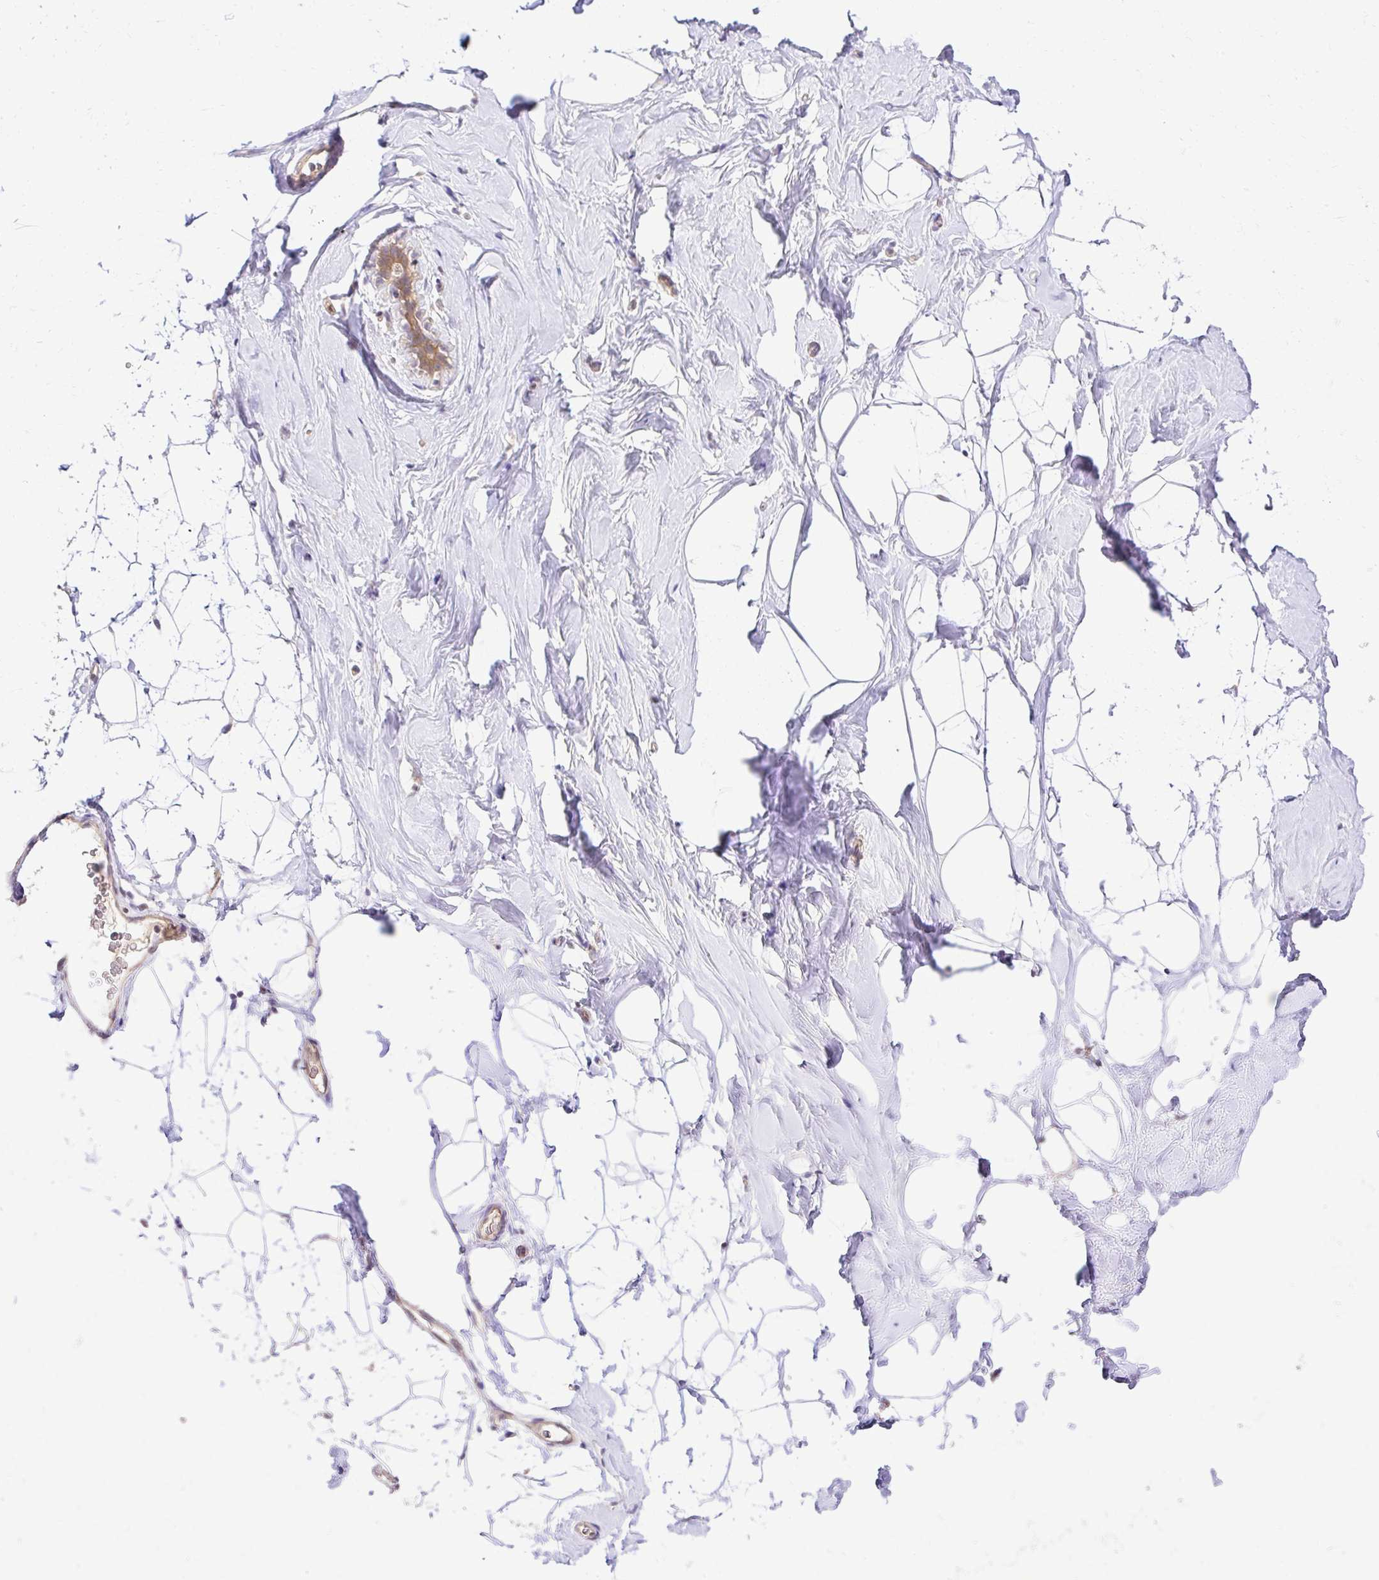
{"staining": {"intensity": "negative", "quantity": "none", "location": "none"}, "tissue": "breast", "cell_type": "Adipocytes", "image_type": "normal", "snomed": [{"axis": "morphology", "description": "Normal tissue, NOS"}, {"axis": "topography", "description": "Breast"}], "caption": "Protein analysis of unremarkable breast shows no significant expression in adipocytes. (DAB (3,3'-diaminobenzidine) immunohistochemistry (IHC) visualized using brightfield microscopy, high magnification).", "gene": "PSMA4", "patient": {"sex": "female", "age": 32}}